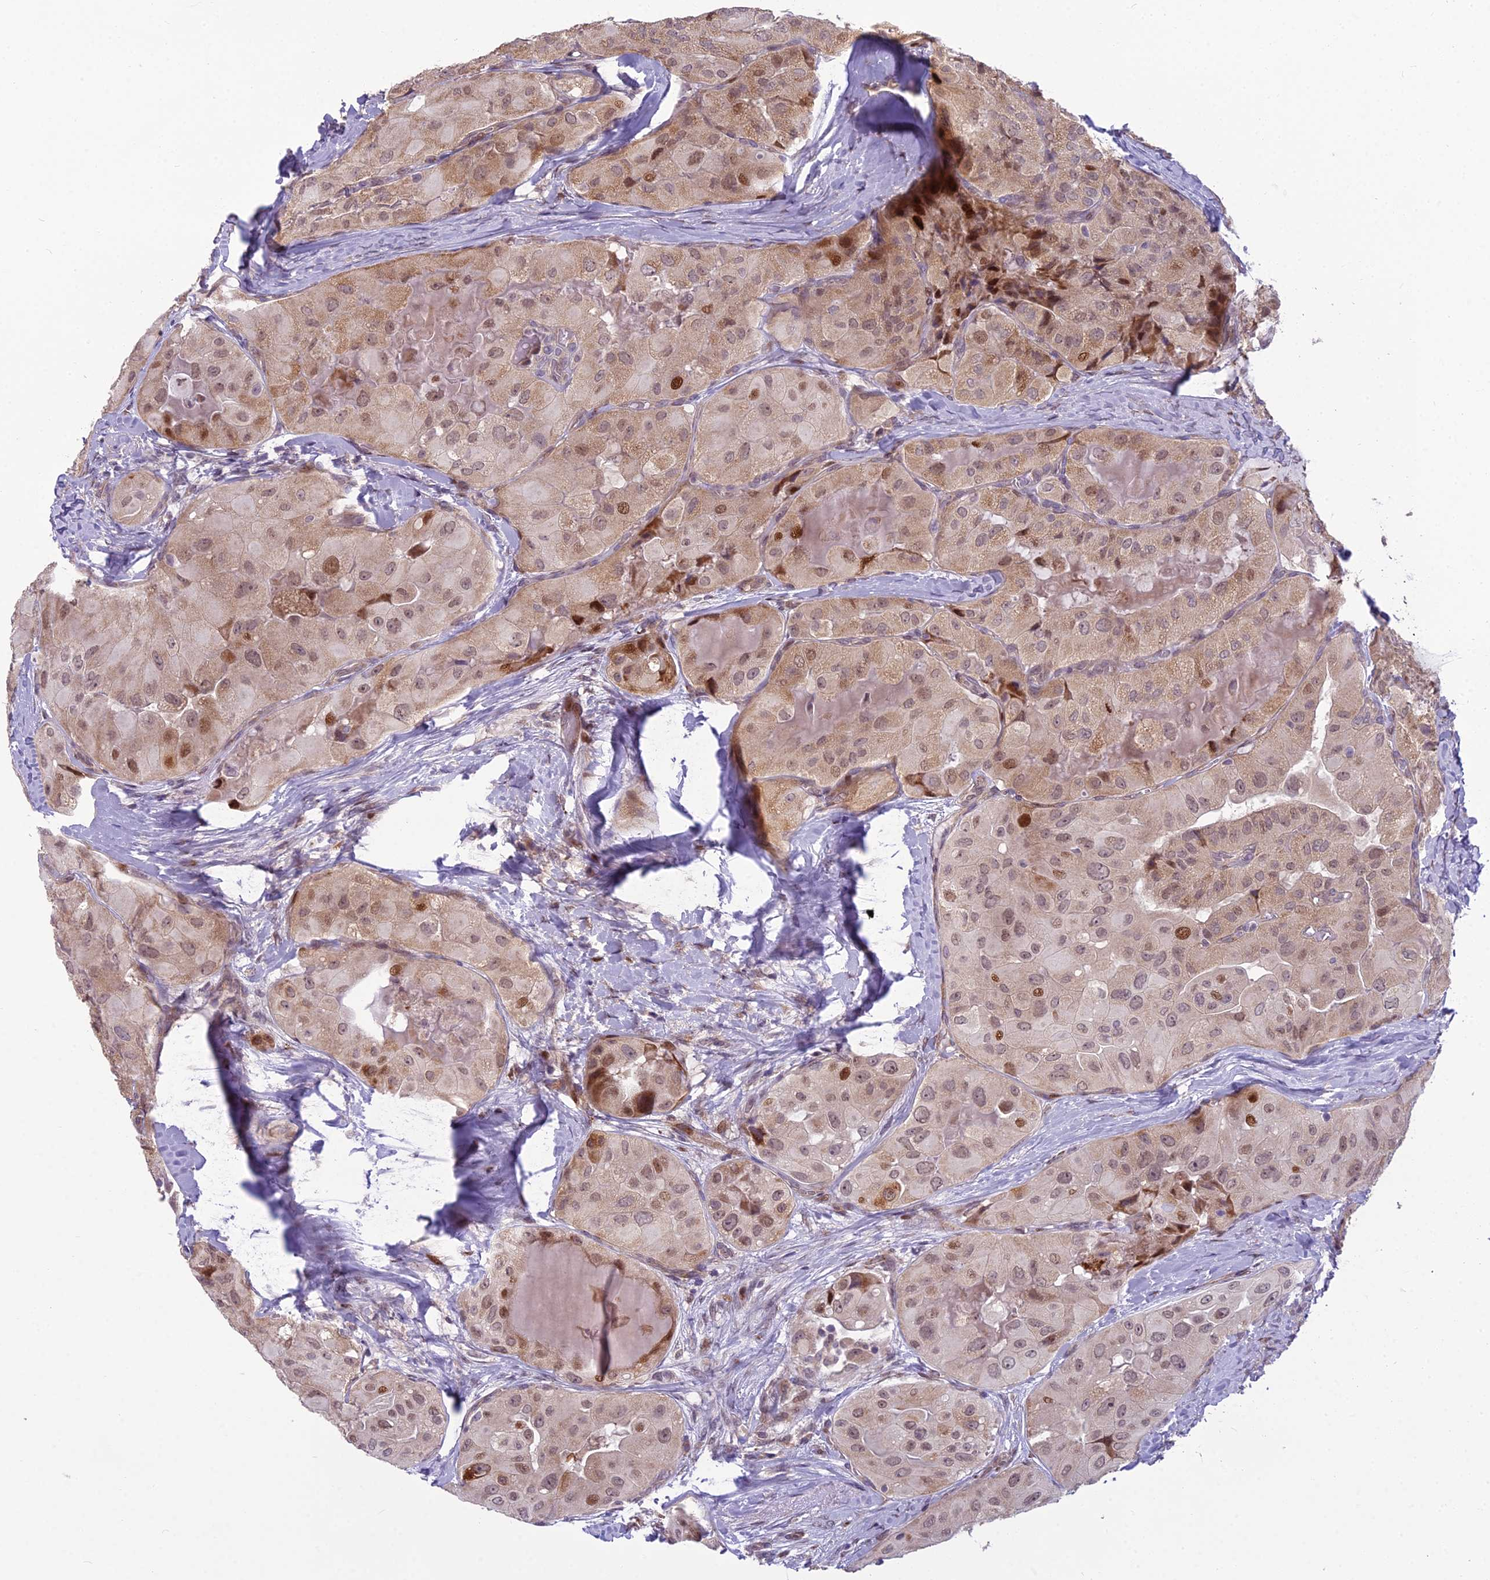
{"staining": {"intensity": "weak", "quantity": ">75%", "location": "cytoplasmic/membranous,nuclear"}, "tissue": "thyroid cancer", "cell_type": "Tumor cells", "image_type": "cancer", "snomed": [{"axis": "morphology", "description": "Normal tissue, NOS"}, {"axis": "morphology", "description": "Papillary adenocarcinoma, NOS"}, {"axis": "topography", "description": "Thyroid gland"}], "caption": "The histopathology image shows a brown stain indicating the presence of a protein in the cytoplasmic/membranous and nuclear of tumor cells in thyroid cancer (papillary adenocarcinoma).", "gene": "AP1M1", "patient": {"sex": "female", "age": 59}}